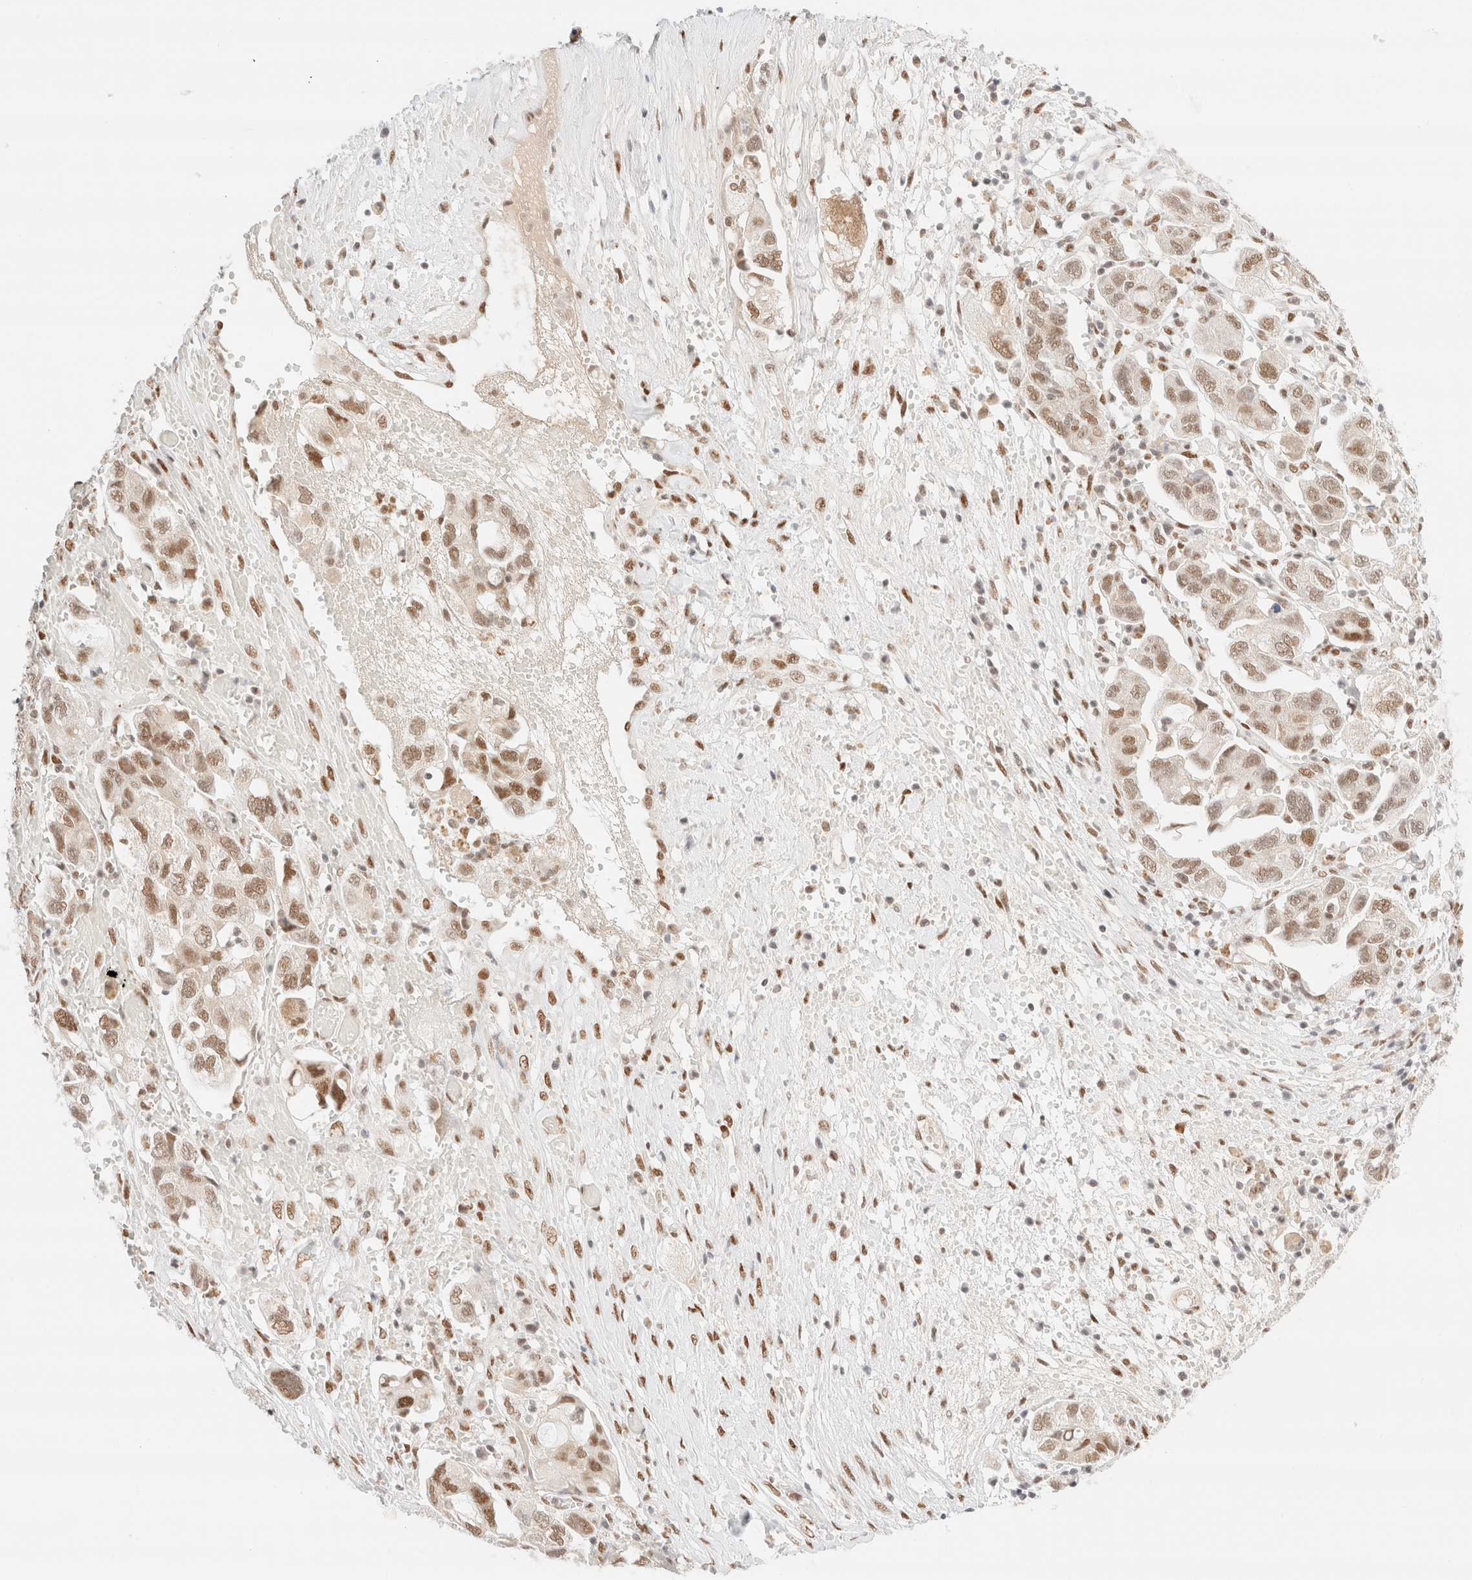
{"staining": {"intensity": "moderate", "quantity": ">75%", "location": "nuclear"}, "tissue": "ovarian cancer", "cell_type": "Tumor cells", "image_type": "cancer", "snomed": [{"axis": "morphology", "description": "Carcinoma, NOS"}, {"axis": "morphology", "description": "Cystadenocarcinoma, serous, NOS"}, {"axis": "topography", "description": "Ovary"}], "caption": "Protein expression analysis of human serous cystadenocarcinoma (ovarian) reveals moderate nuclear expression in approximately >75% of tumor cells.", "gene": "CIC", "patient": {"sex": "female", "age": 69}}